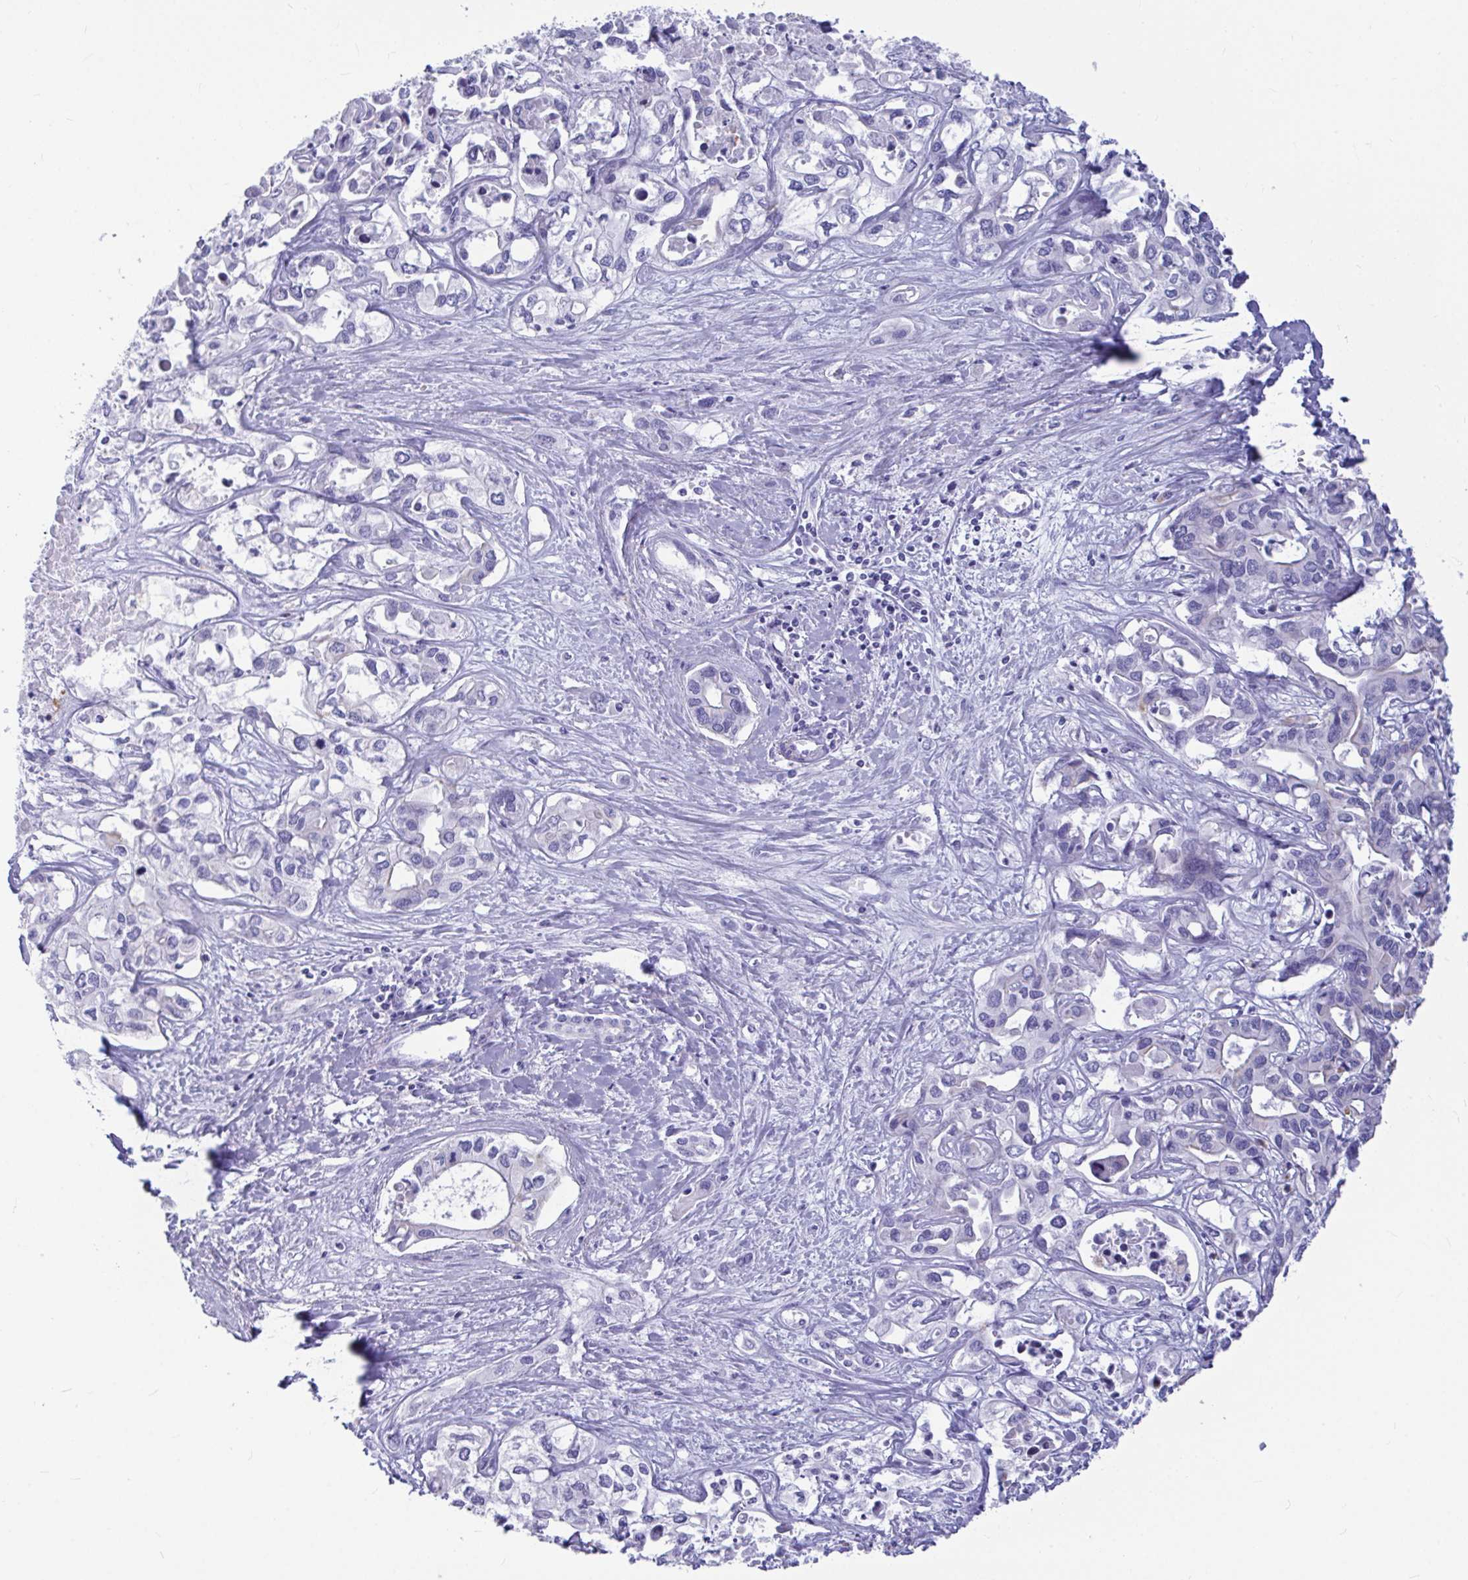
{"staining": {"intensity": "negative", "quantity": "none", "location": "none"}, "tissue": "liver cancer", "cell_type": "Tumor cells", "image_type": "cancer", "snomed": [{"axis": "morphology", "description": "Cholangiocarcinoma"}, {"axis": "topography", "description": "Liver"}], "caption": "This is an immunohistochemistry (IHC) micrograph of cholangiocarcinoma (liver). There is no staining in tumor cells.", "gene": "OR5J2", "patient": {"sex": "female", "age": 64}}